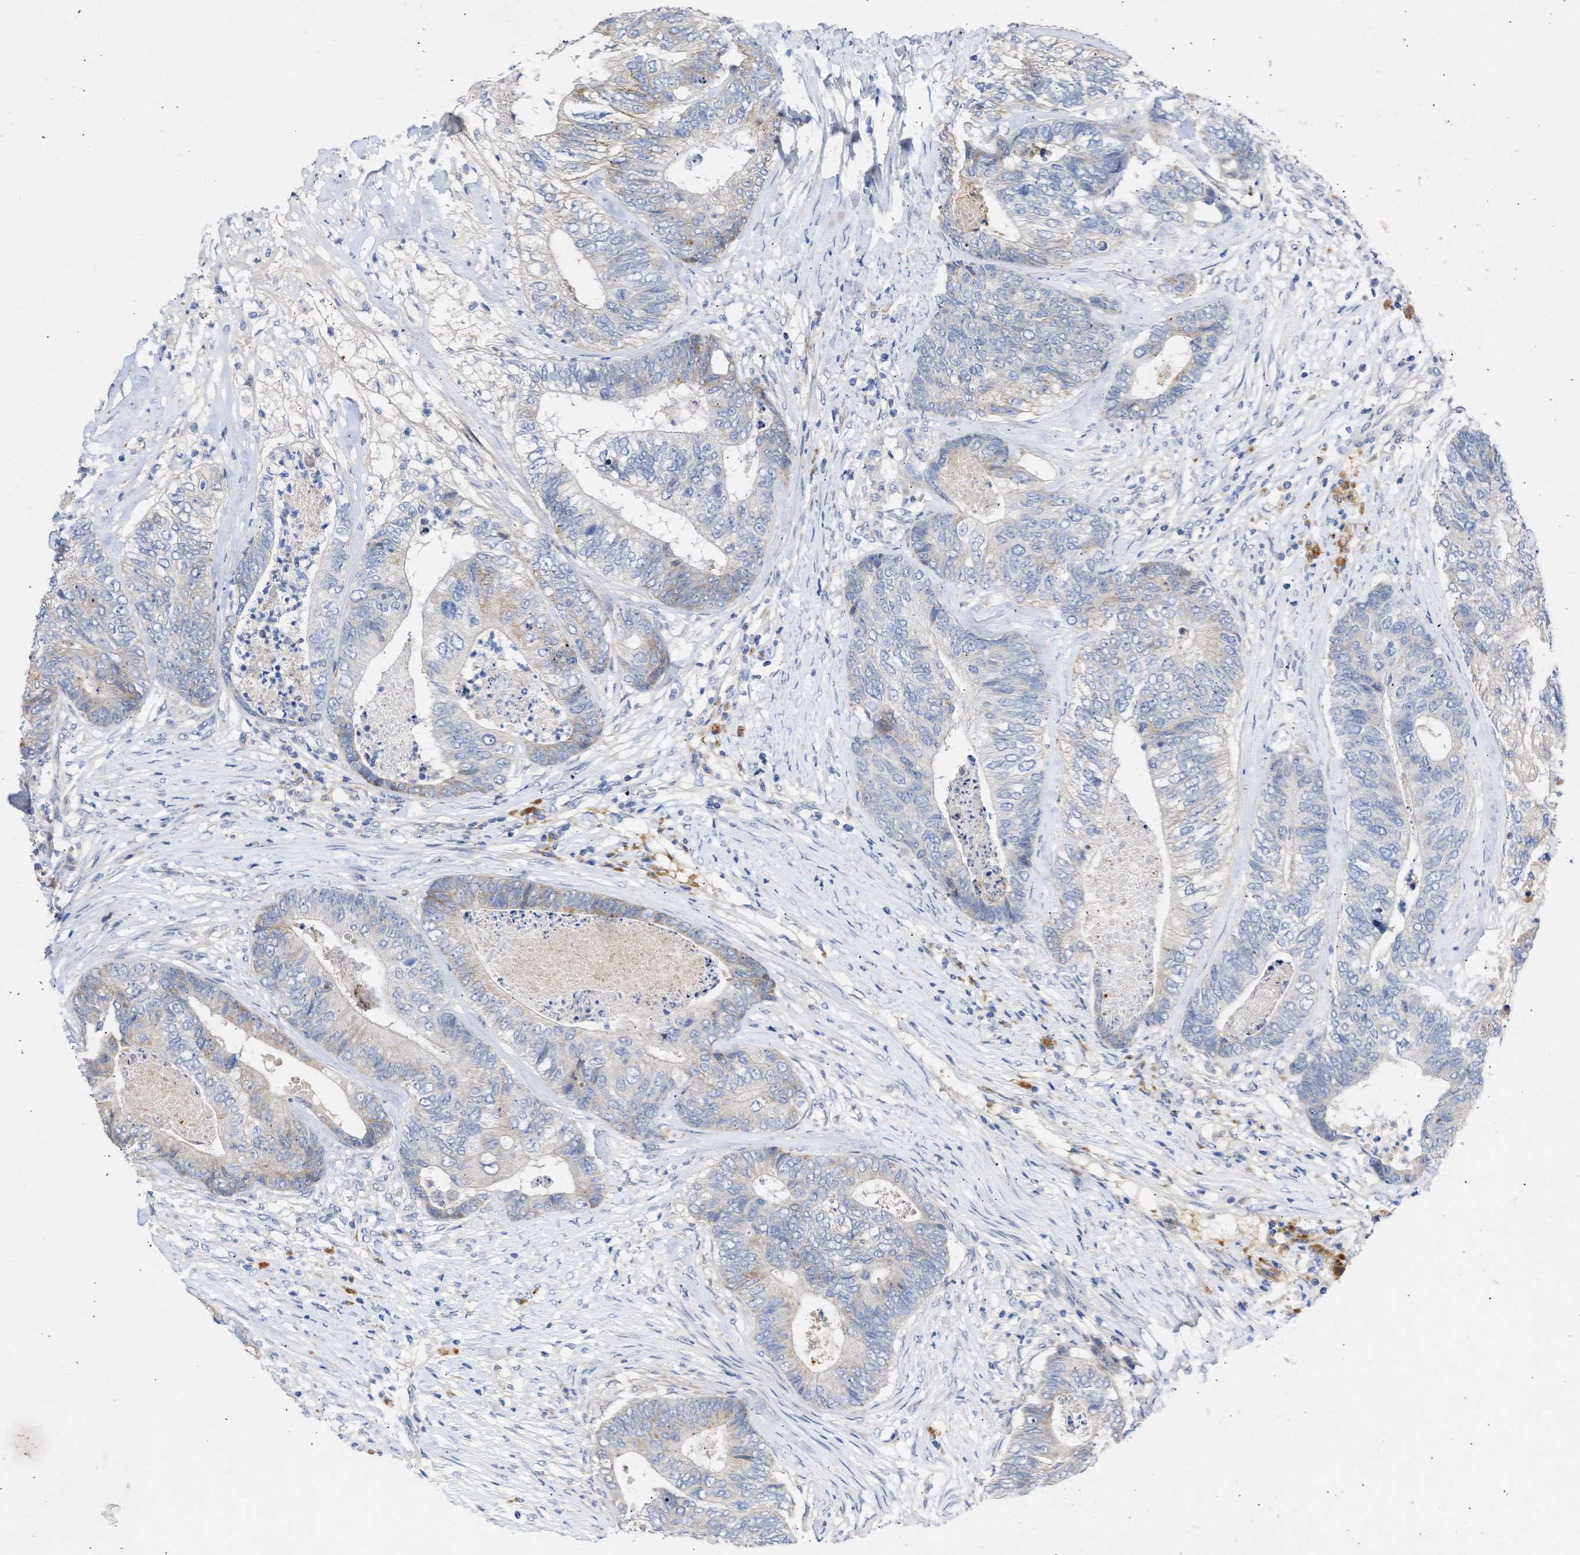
{"staining": {"intensity": "weak", "quantity": "<25%", "location": "cytoplasmic/membranous"}, "tissue": "colorectal cancer", "cell_type": "Tumor cells", "image_type": "cancer", "snomed": [{"axis": "morphology", "description": "Adenocarcinoma, NOS"}, {"axis": "topography", "description": "Colon"}], "caption": "Micrograph shows no significant protein staining in tumor cells of colorectal cancer (adenocarcinoma).", "gene": "ARHGEF4", "patient": {"sex": "female", "age": 67}}